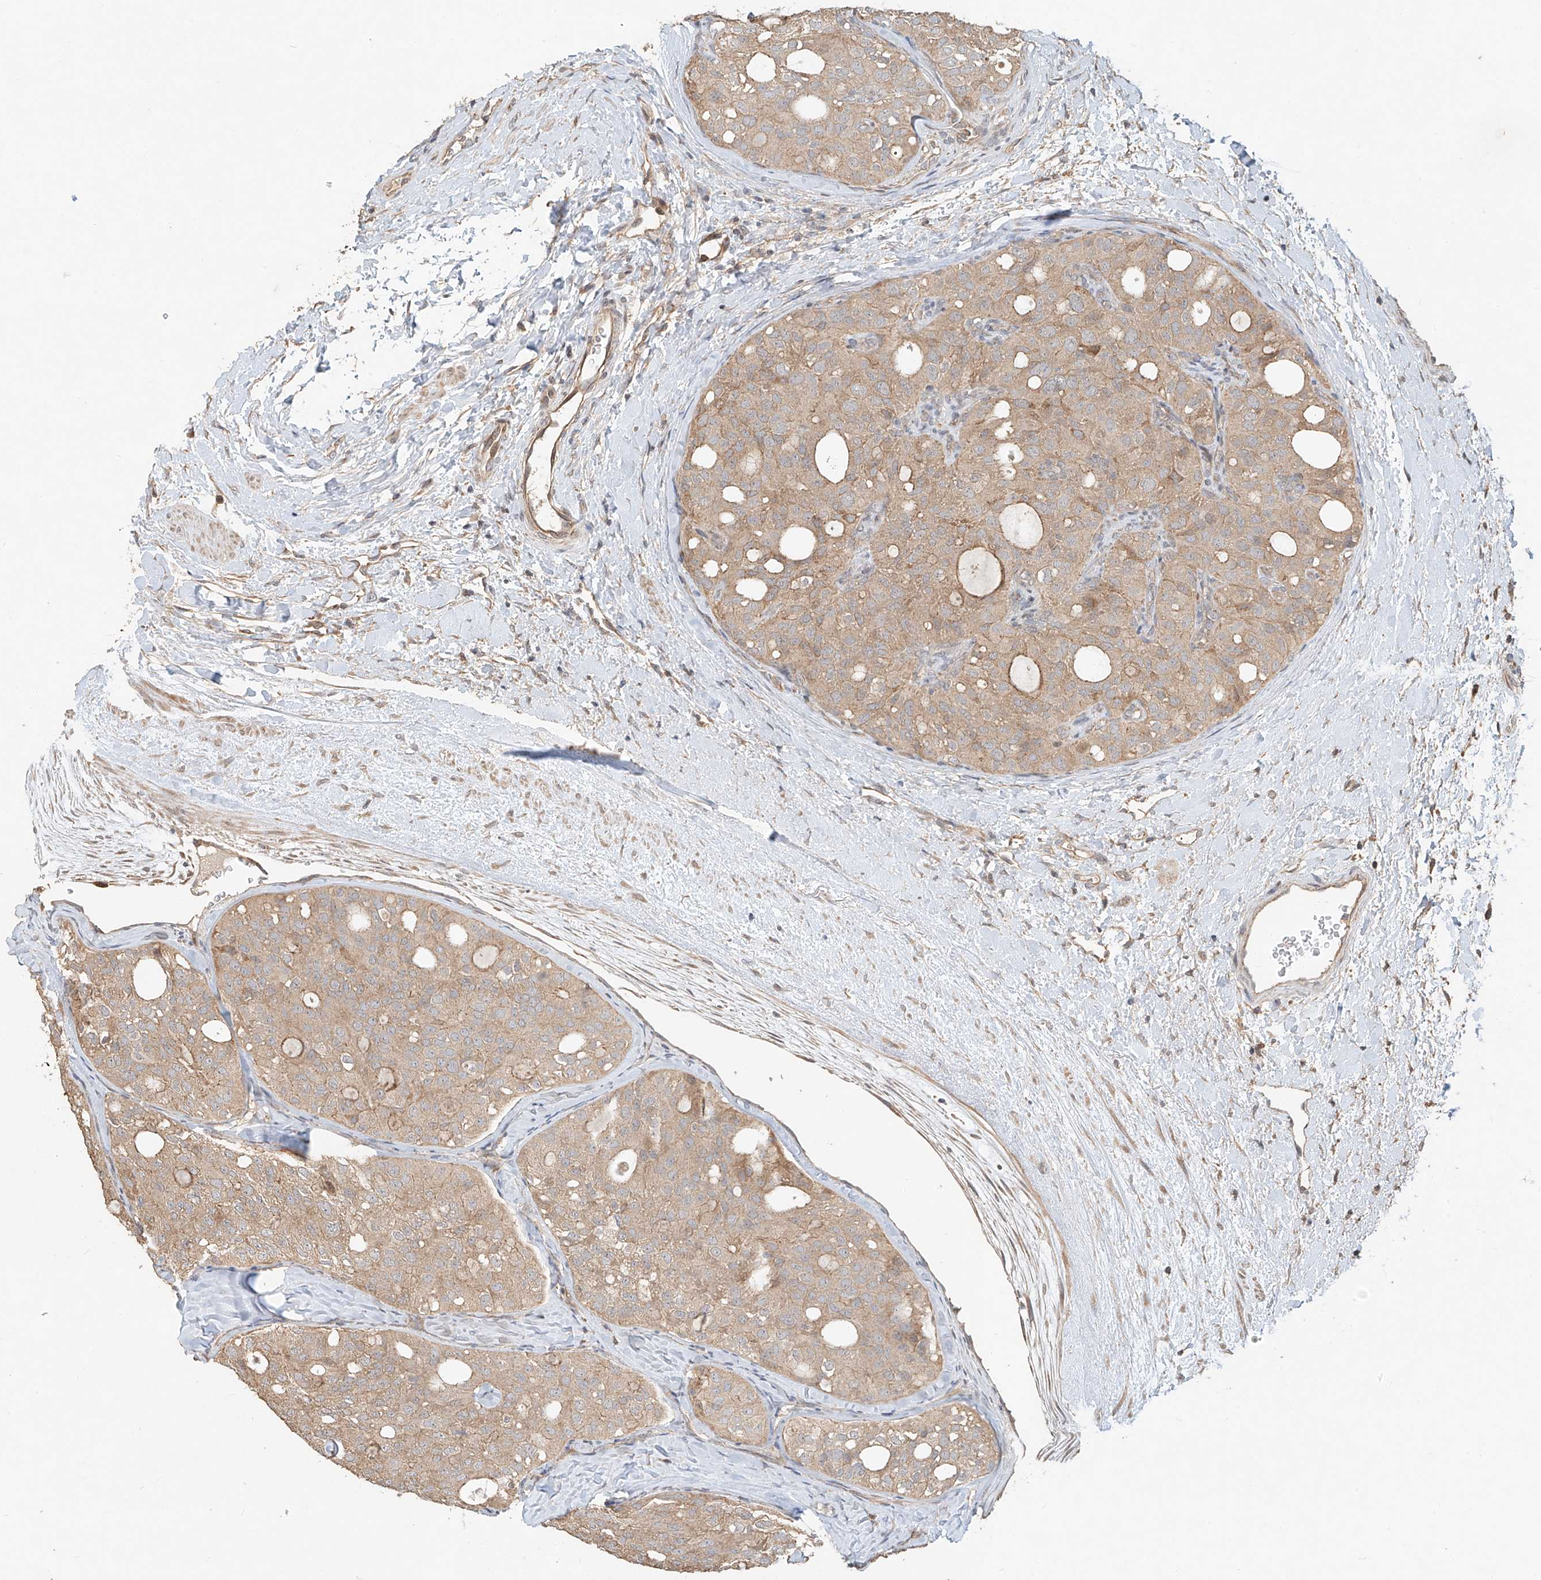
{"staining": {"intensity": "weak", "quantity": ">75%", "location": "cytoplasmic/membranous"}, "tissue": "thyroid cancer", "cell_type": "Tumor cells", "image_type": "cancer", "snomed": [{"axis": "morphology", "description": "Follicular adenoma carcinoma, NOS"}, {"axis": "topography", "description": "Thyroid gland"}], "caption": "Weak cytoplasmic/membranous positivity for a protein is seen in approximately >75% of tumor cells of thyroid cancer (follicular adenoma carcinoma) using IHC.", "gene": "TMEM61", "patient": {"sex": "male", "age": 75}}